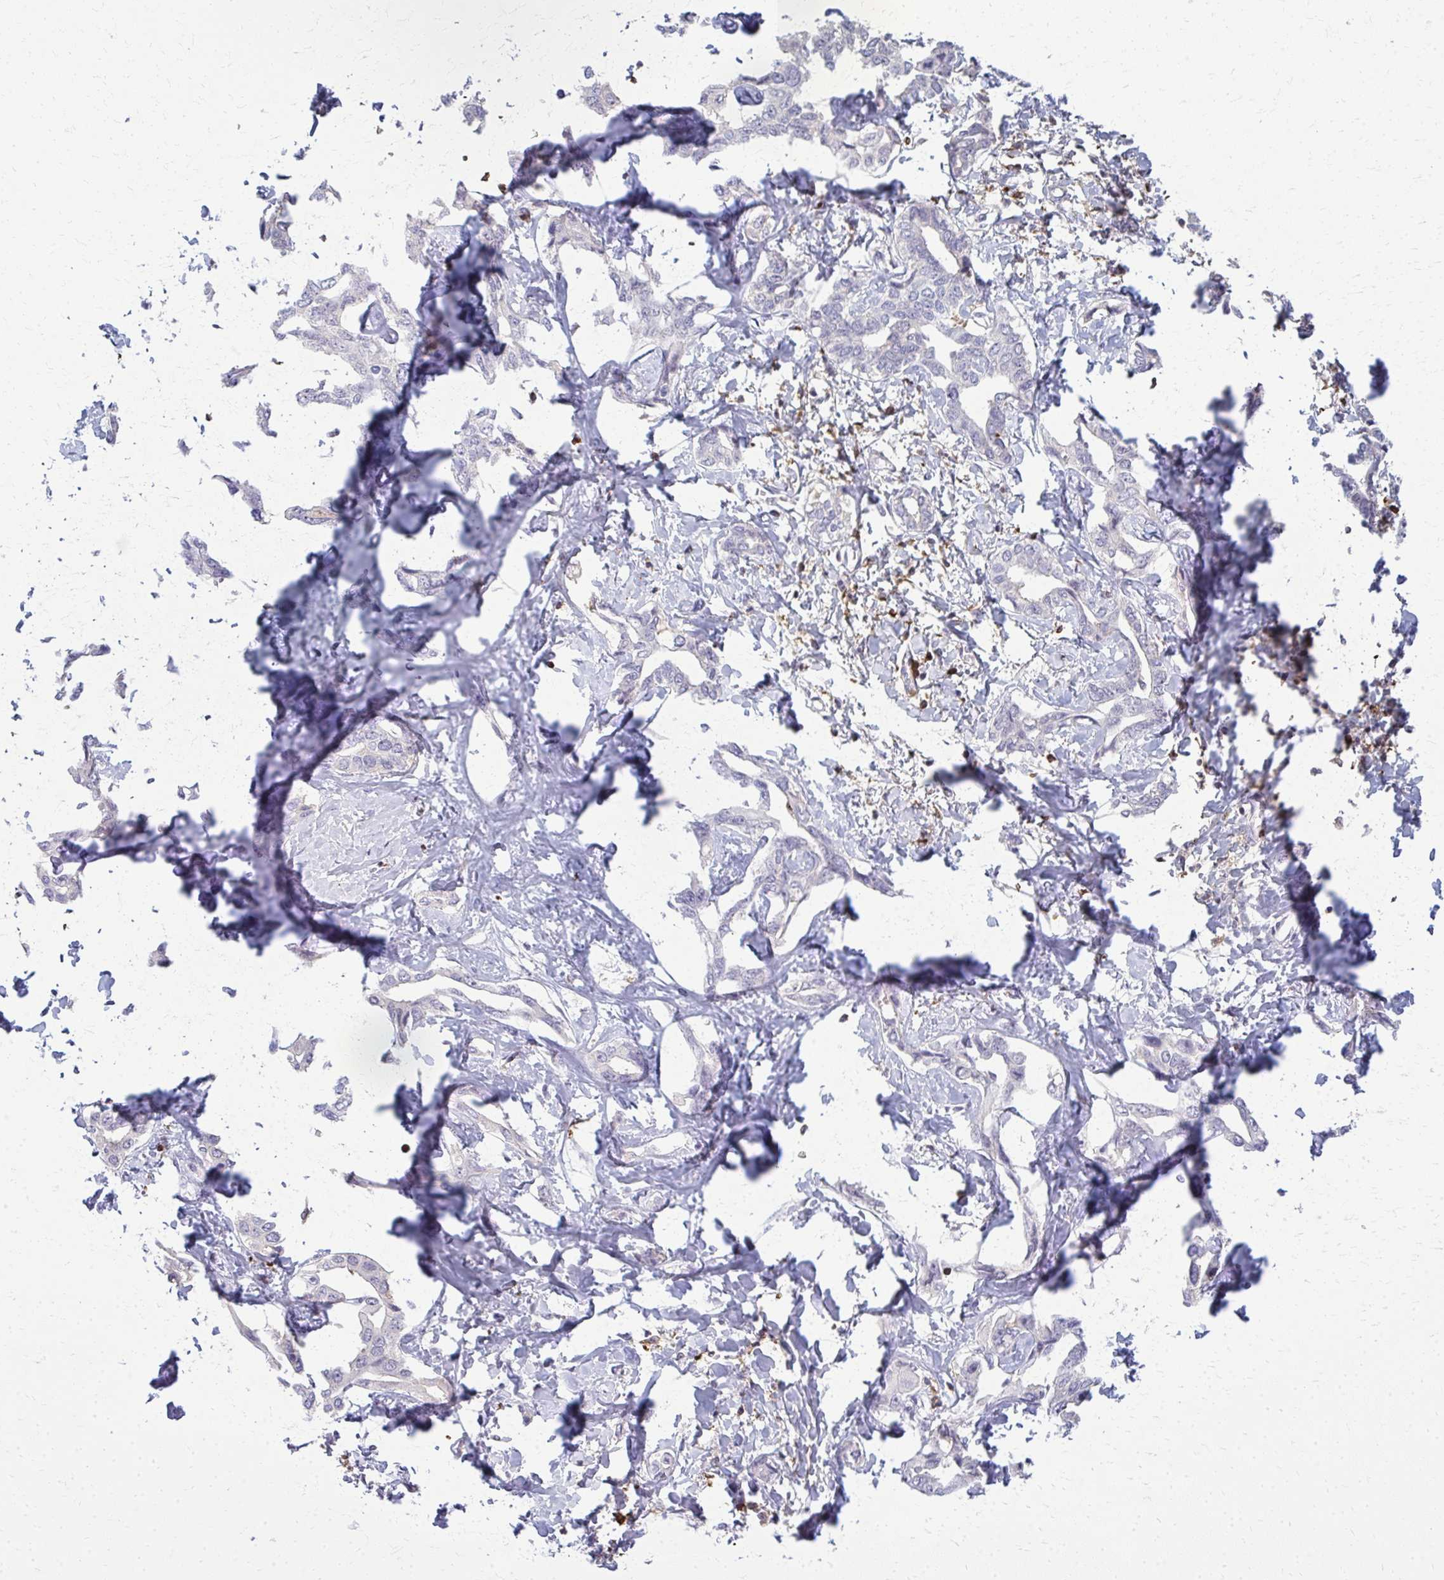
{"staining": {"intensity": "negative", "quantity": "none", "location": "none"}, "tissue": "liver cancer", "cell_type": "Tumor cells", "image_type": "cancer", "snomed": [{"axis": "morphology", "description": "Cholangiocarcinoma"}, {"axis": "topography", "description": "Liver"}], "caption": "Tumor cells show no significant protein expression in liver cancer (cholangiocarcinoma).", "gene": "AP5M1", "patient": {"sex": "male", "age": 59}}